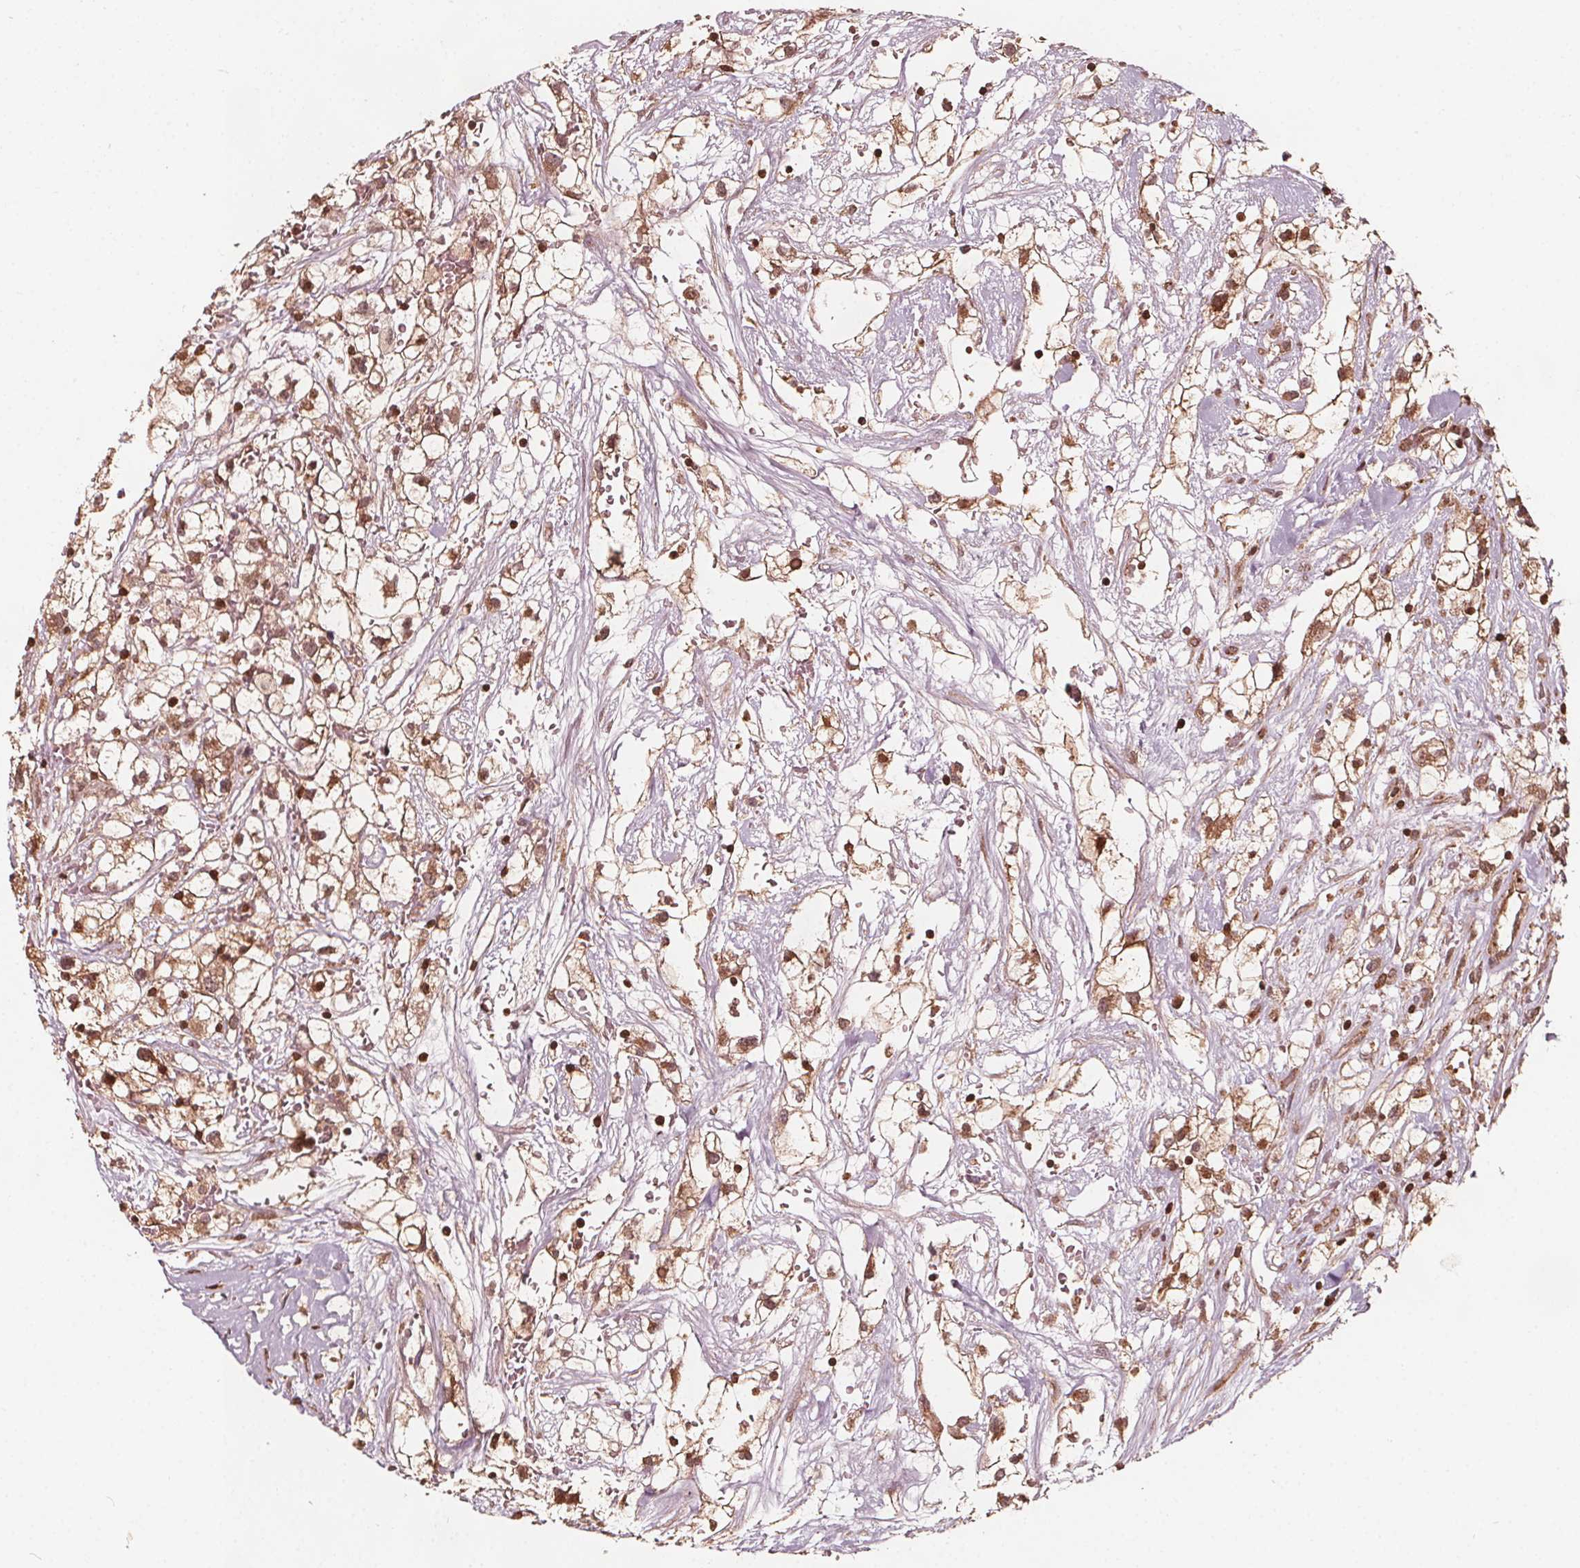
{"staining": {"intensity": "moderate", "quantity": ">75%", "location": "cytoplasmic/membranous,nuclear"}, "tissue": "renal cancer", "cell_type": "Tumor cells", "image_type": "cancer", "snomed": [{"axis": "morphology", "description": "Adenocarcinoma, NOS"}, {"axis": "topography", "description": "Kidney"}], "caption": "Tumor cells show moderate cytoplasmic/membranous and nuclear staining in approximately >75% of cells in renal cancer (adenocarcinoma). The protein of interest is stained brown, and the nuclei are stained in blue (DAB IHC with brightfield microscopy, high magnification).", "gene": "AIP", "patient": {"sex": "male", "age": 59}}